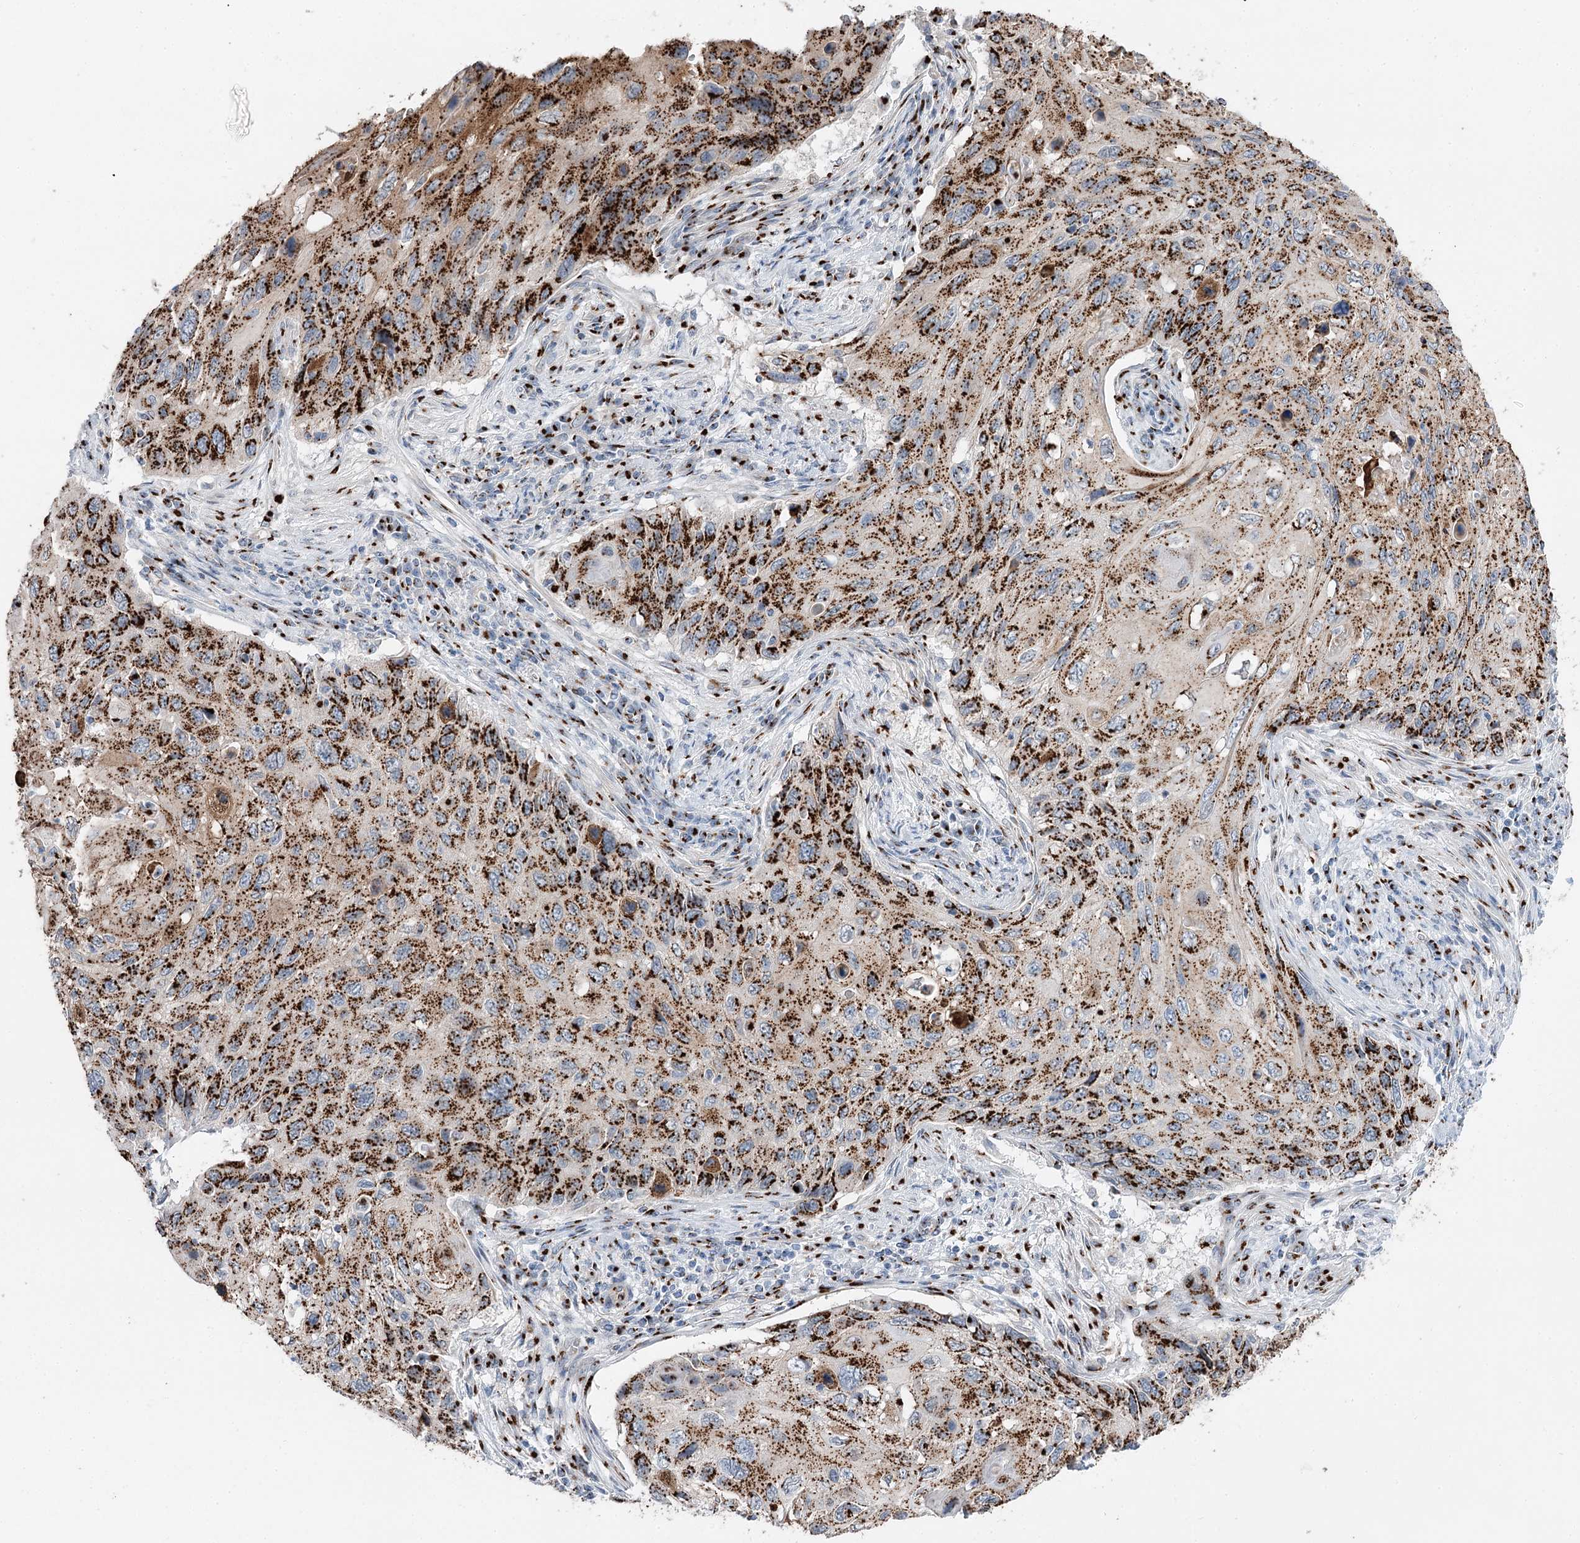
{"staining": {"intensity": "strong", "quantity": ">75%", "location": "cytoplasmic/membranous"}, "tissue": "cervical cancer", "cell_type": "Tumor cells", "image_type": "cancer", "snomed": [{"axis": "morphology", "description": "Squamous cell carcinoma, NOS"}, {"axis": "topography", "description": "Cervix"}], "caption": "IHC micrograph of human cervical cancer (squamous cell carcinoma) stained for a protein (brown), which displays high levels of strong cytoplasmic/membranous staining in about >75% of tumor cells.", "gene": "TMEM165", "patient": {"sex": "female", "age": 70}}